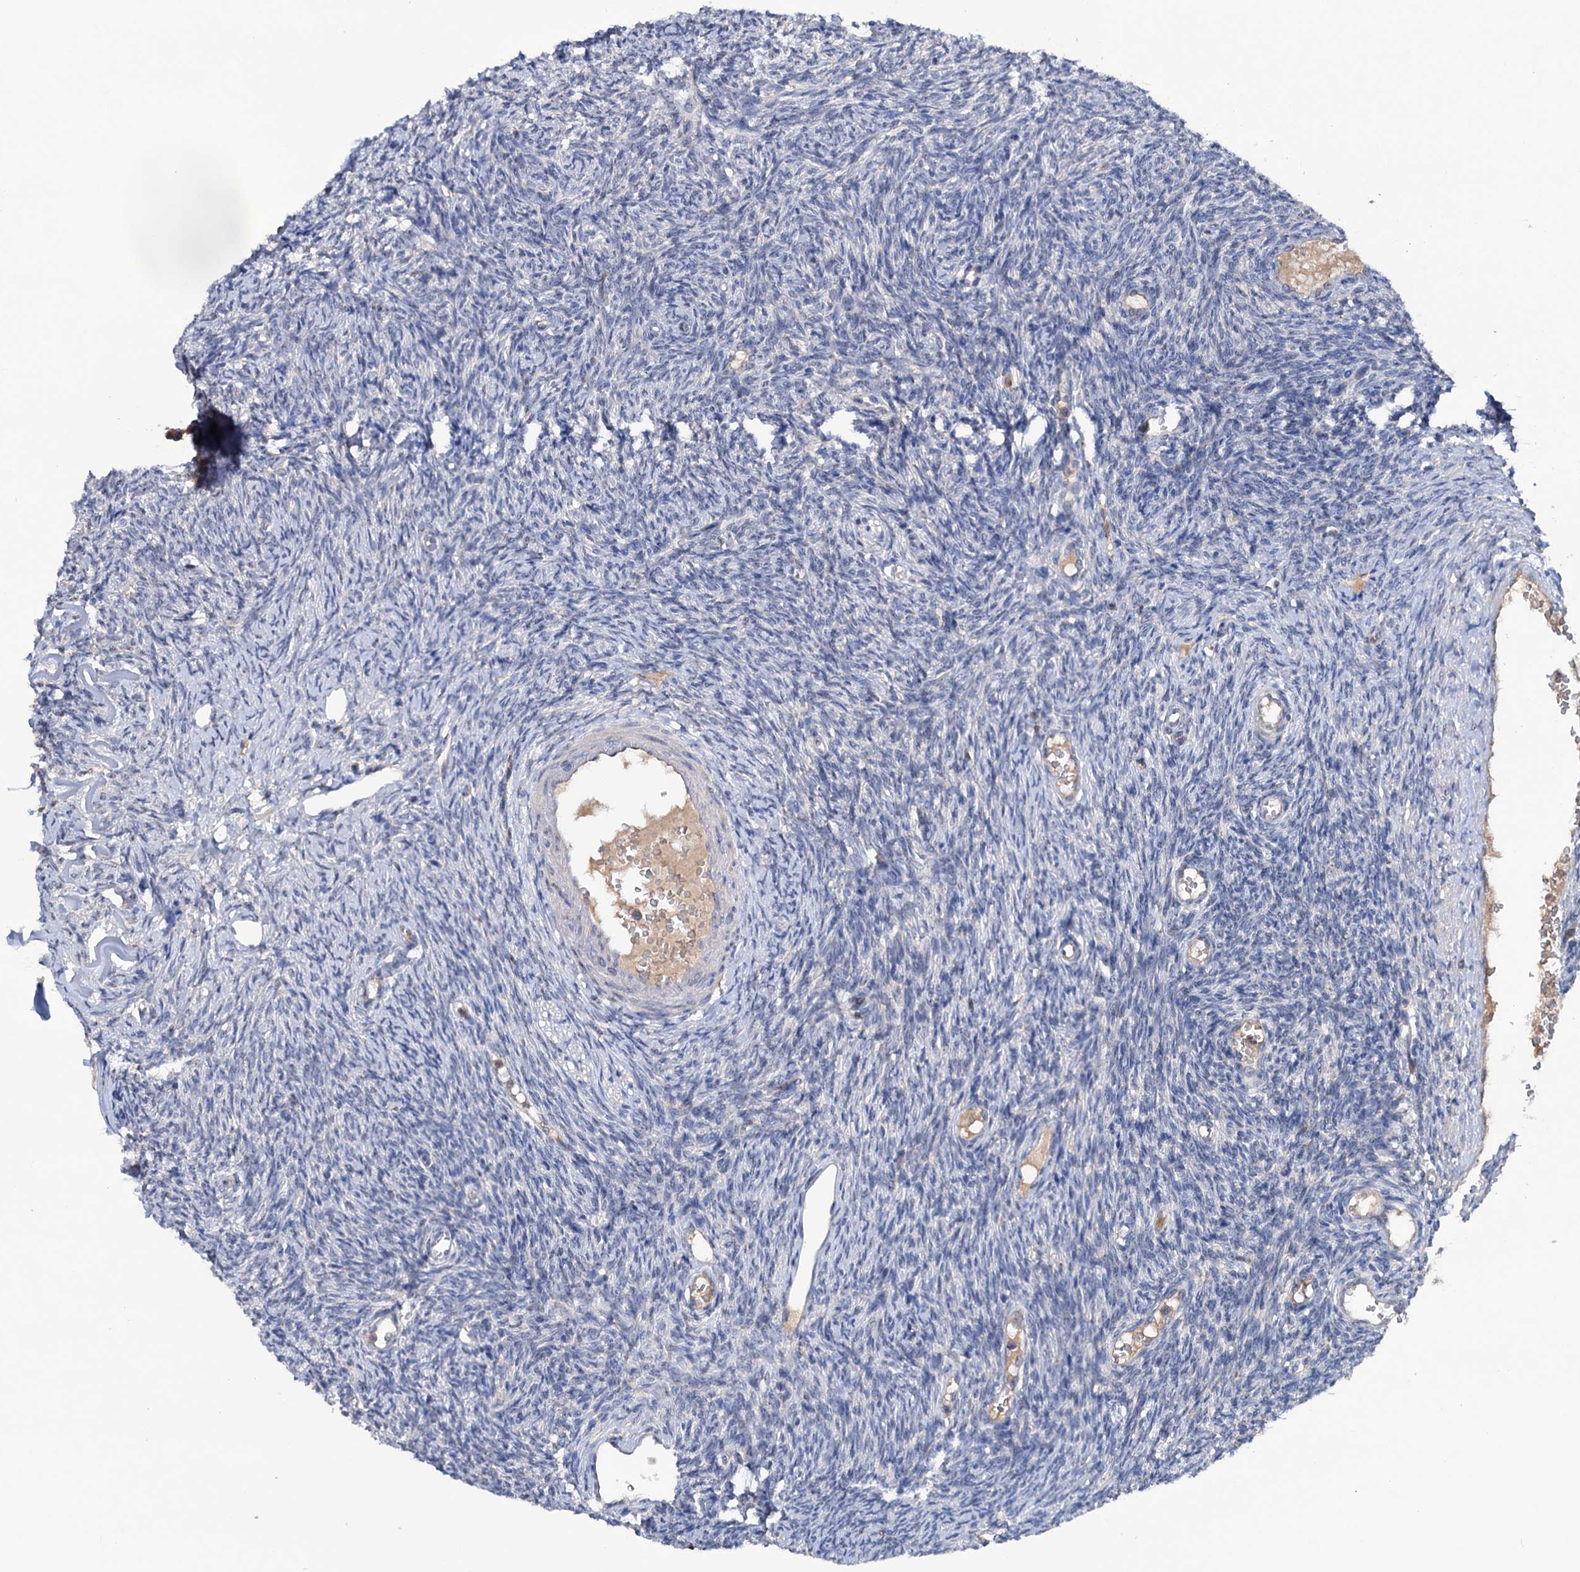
{"staining": {"intensity": "negative", "quantity": "none", "location": "none"}, "tissue": "ovary", "cell_type": "Follicle cells", "image_type": "normal", "snomed": [{"axis": "morphology", "description": "Normal tissue, NOS"}, {"axis": "morphology", "description": "Cyst, NOS"}, {"axis": "topography", "description": "Ovary"}], "caption": "DAB immunohistochemical staining of benign human ovary exhibits no significant expression in follicle cells.", "gene": "HTR3B", "patient": {"sex": "female", "age": 33}}